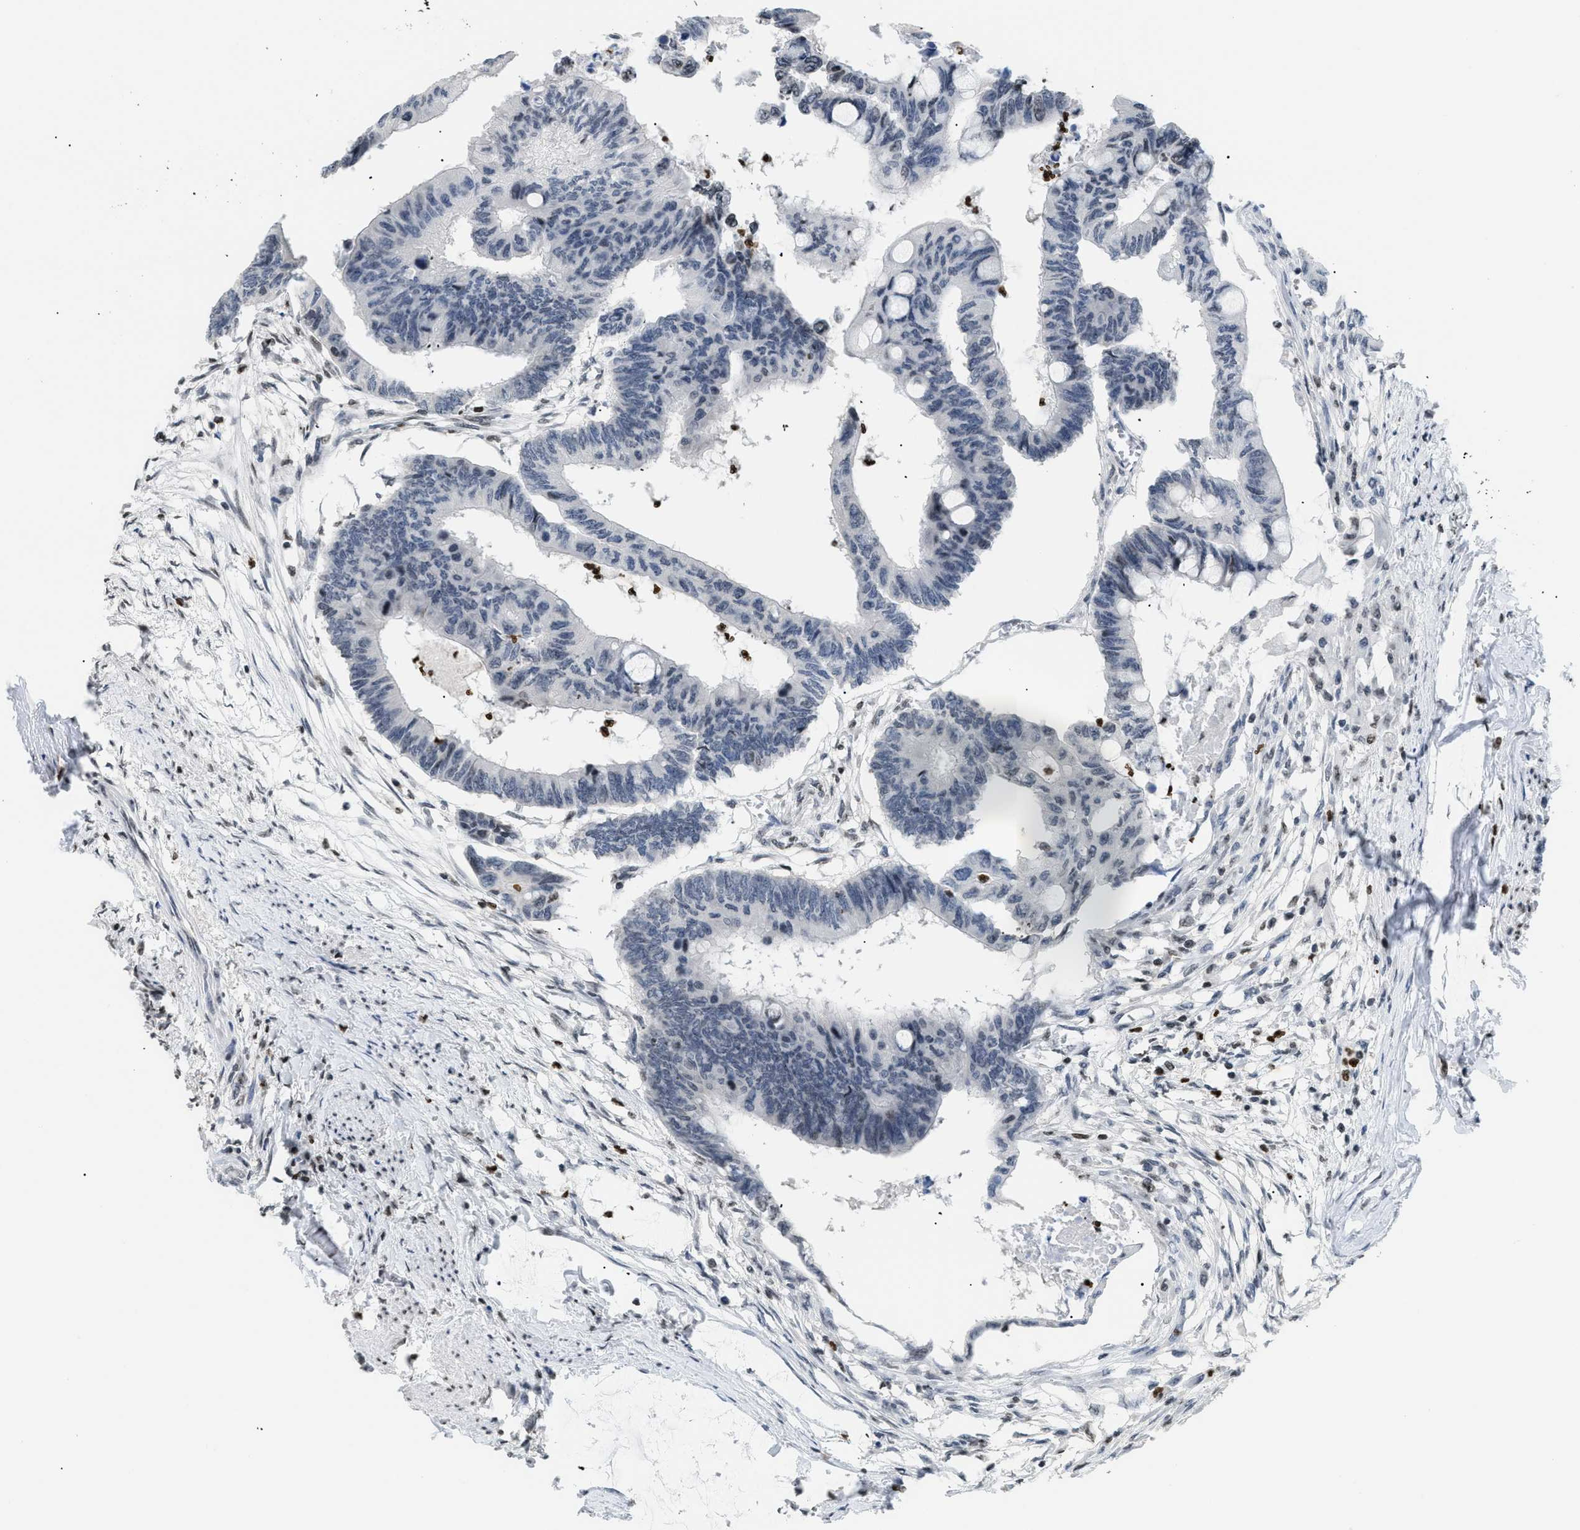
{"staining": {"intensity": "negative", "quantity": "none", "location": "none"}, "tissue": "colorectal cancer", "cell_type": "Tumor cells", "image_type": "cancer", "snomed": [{"axis": "morphology", "description": "Normal tissue, NOS"}, {"axis": "morphology", "description": "Adenocarcinoma, NOS"}, {"axis": "topography", "description": "Rectum"}, {"axis": "topography", "description": "Peripheral nerve tissue"}], "caption": "Histopathology image shows no protein staining in tumor cells of colorectal cancer (adenocarcinoma) tissue.", "gene": "HMGN2", "patient": {"sex": "male", "age": 92}}